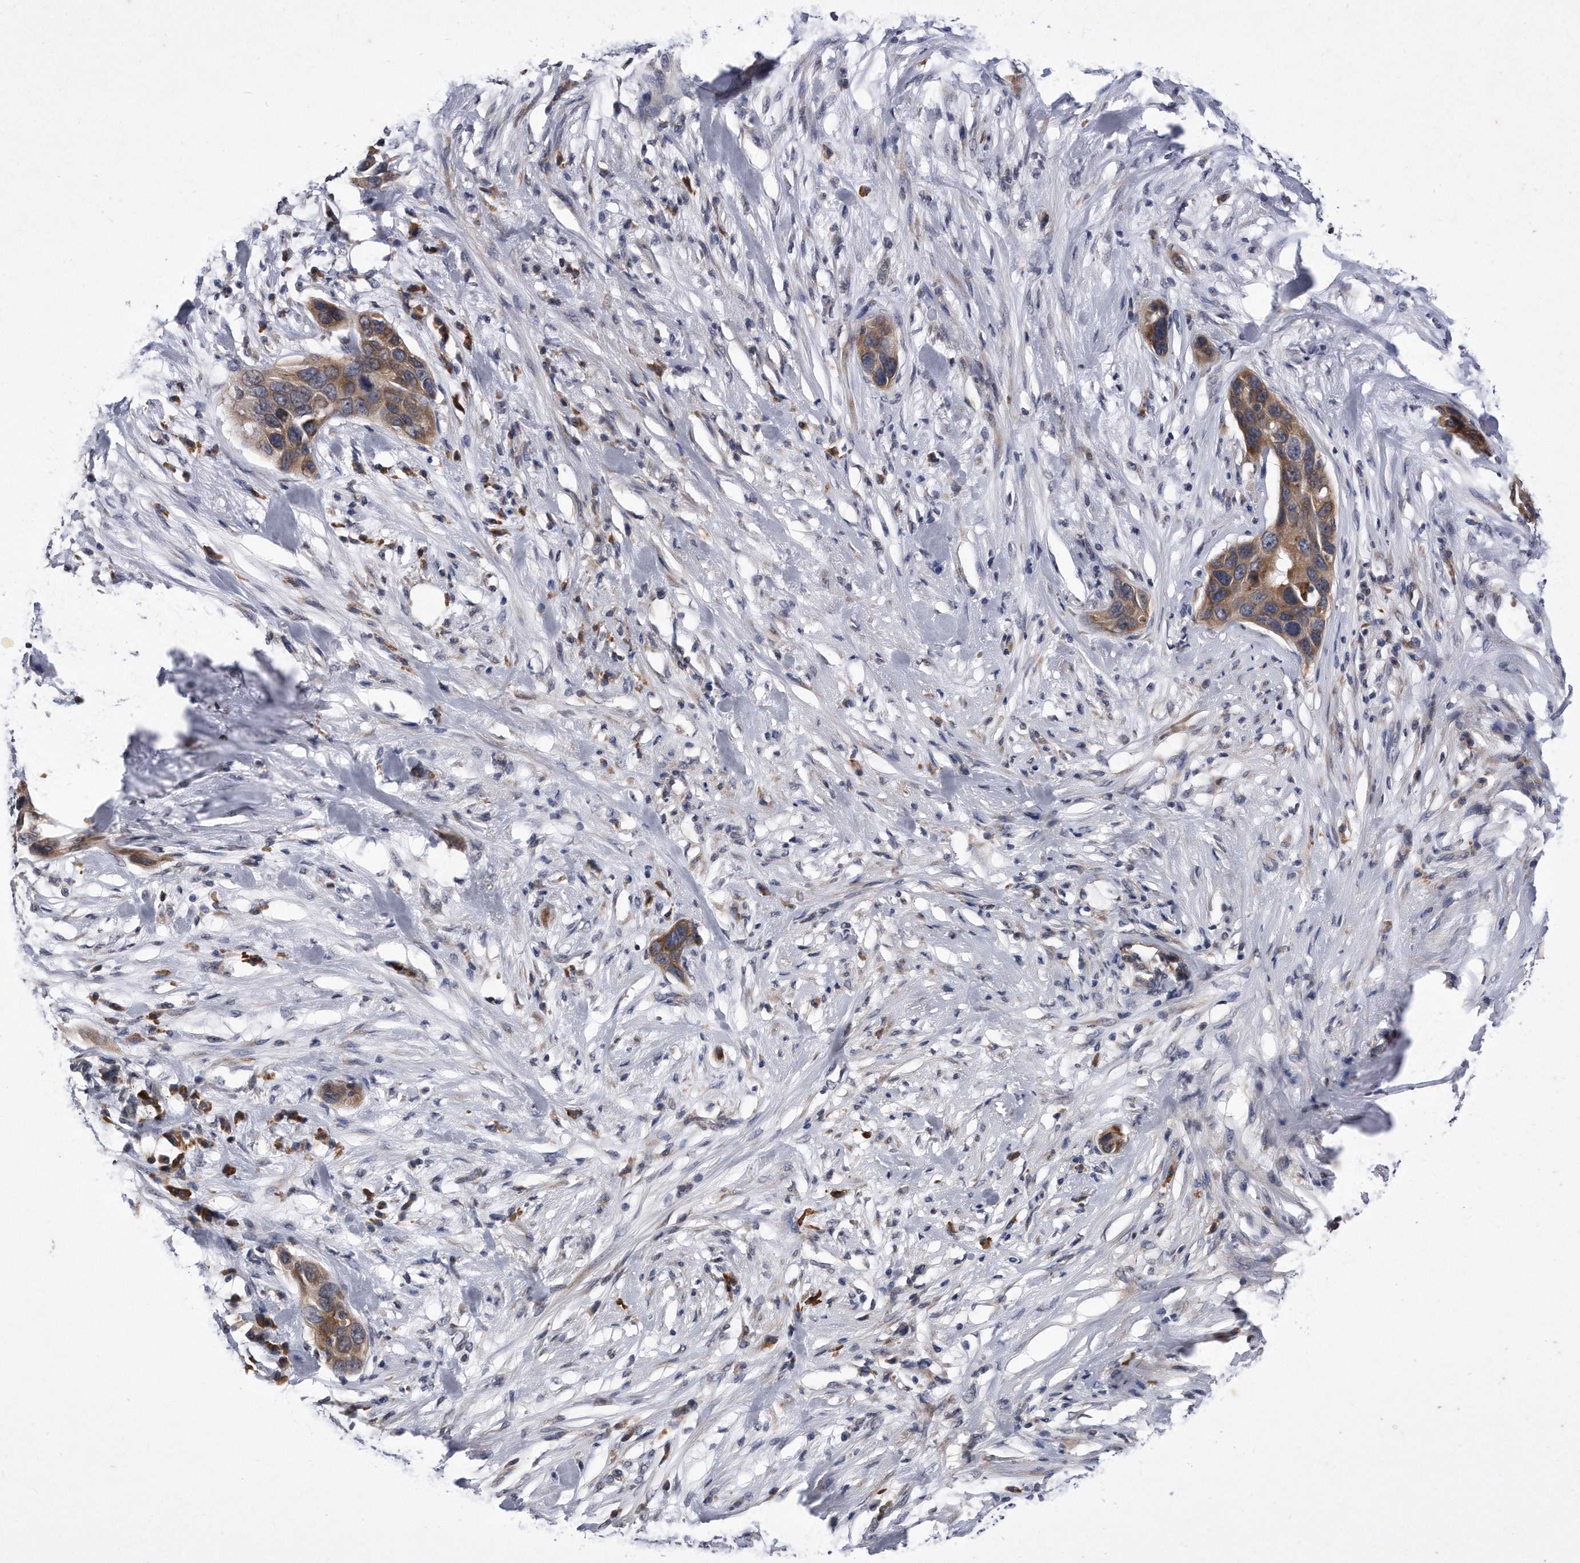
{"staining": {"intensity": "moderate", "quantity": ">75%", "location": "cytoplasmic/membranous"}, "tissue": "pancreatic cancer", "cell_type": "Tumor cells", "image_type": "cancer", "snomed": [{"axis": "morphology", "description": "Adenocarcinoma, NOS"}, {"axis": "topography", "description": "Pancreas"}], "caption": "Human pancreatic cancer (adenocarcinoma) stained for a protein (brown) demonstrates moderate cytoplasmic/membranous positive expression in approximately >75% of tumor cells.", "gene": "DAB1", "patient": {"sex": "female", "age": 60}}